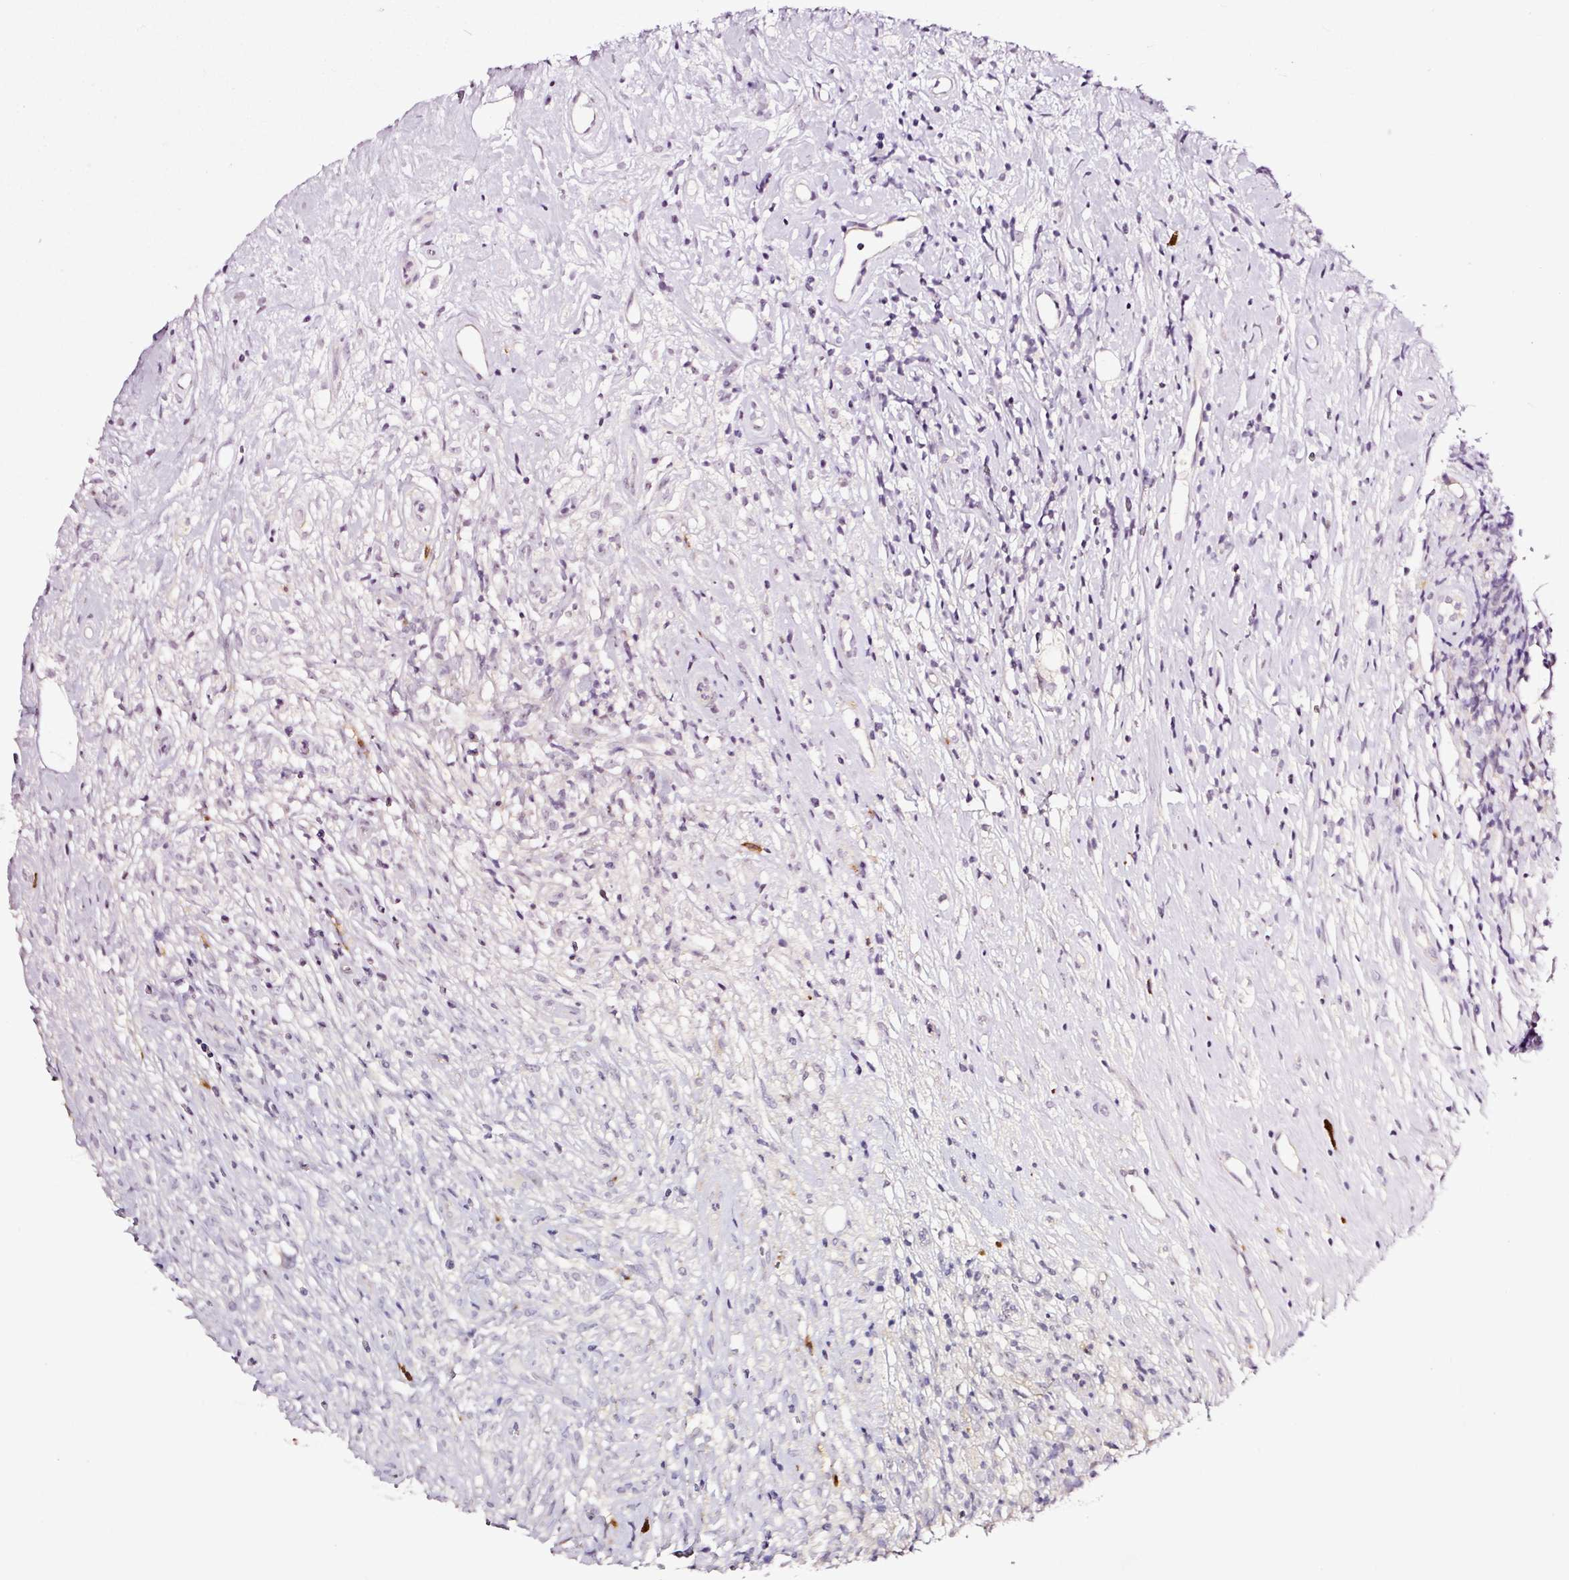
{"staining": {"intensity": "negative", "quantity": "none", "location": "none"}, "tissue": "lymphoma", "cell_type": "Tumor cells", "image_type": "cancer", "snomed": [{"axis": "morphology", "description": "Hodgkin's disease, NOS"}, {"axis": "topography", "description": "No Tissue"}], "caption": "This is an IHC histopathology image of human Hodgkin's disease. There is no expression in tumor cells.", "gene": "UTP14A", "patient": {"sex": "female", "age": 21}}